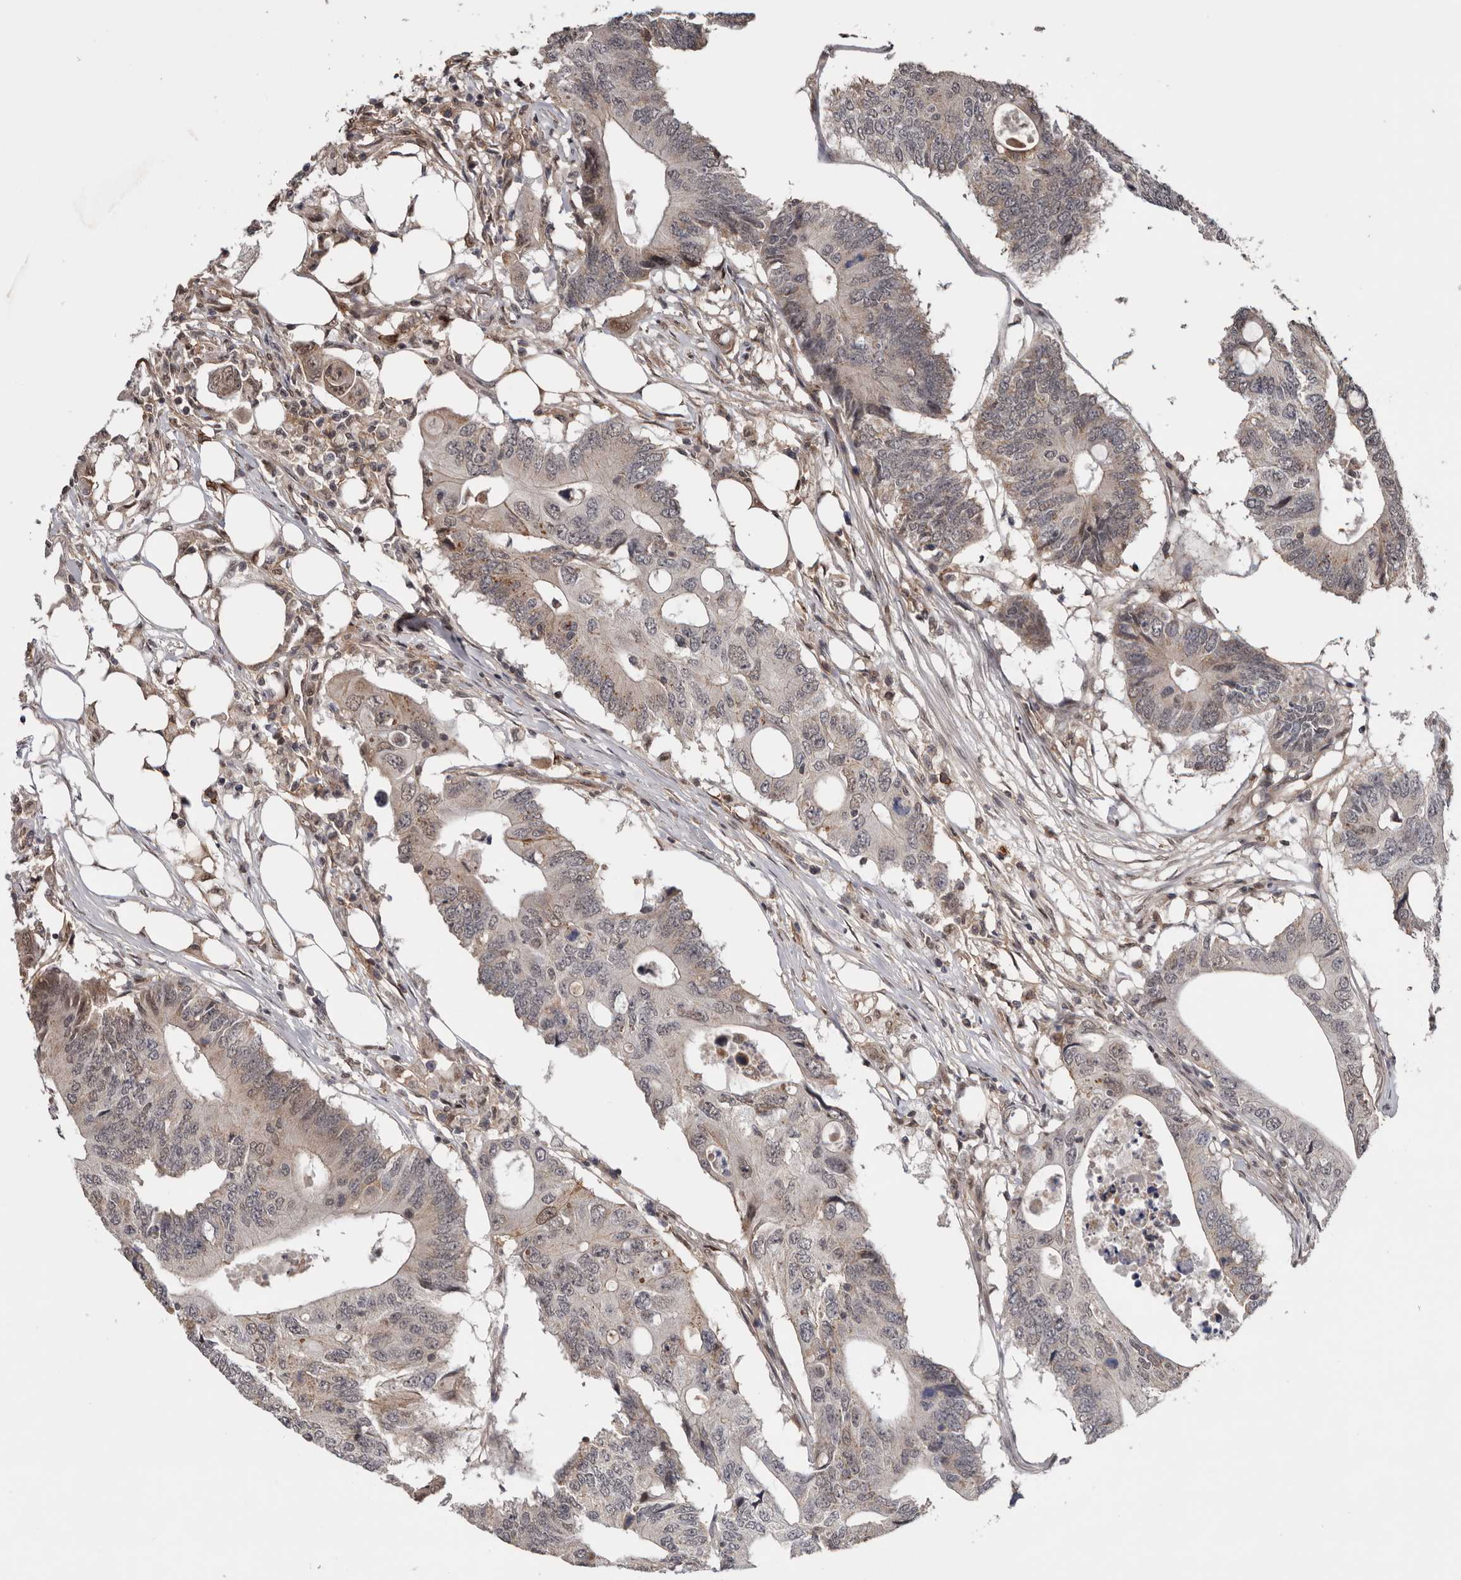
{"staining": {"intensity": "weak", "quantity": "<25%", "location": "cytoplasmic/membranous,nuclear"}, "tissue": "colorectal cancer", "cell_type": "Tumor cells", "image_type": "cancer", "snomed": [{"axis": "morphology", "description": "Adenocarcinoma, NOS"}, {"axis": "topography", "description": "Colon"}], "caption": "Immunohistochemistry photomicrograph of neoplastic tissue: adenocarcinoma (colorectal) stained with DAB (3,3'-diaminobenzidine) reveals no significant protein expression in tumor cells.", "gene": "MOGAT2", "patient": {"sex": "male", "age": 71}}